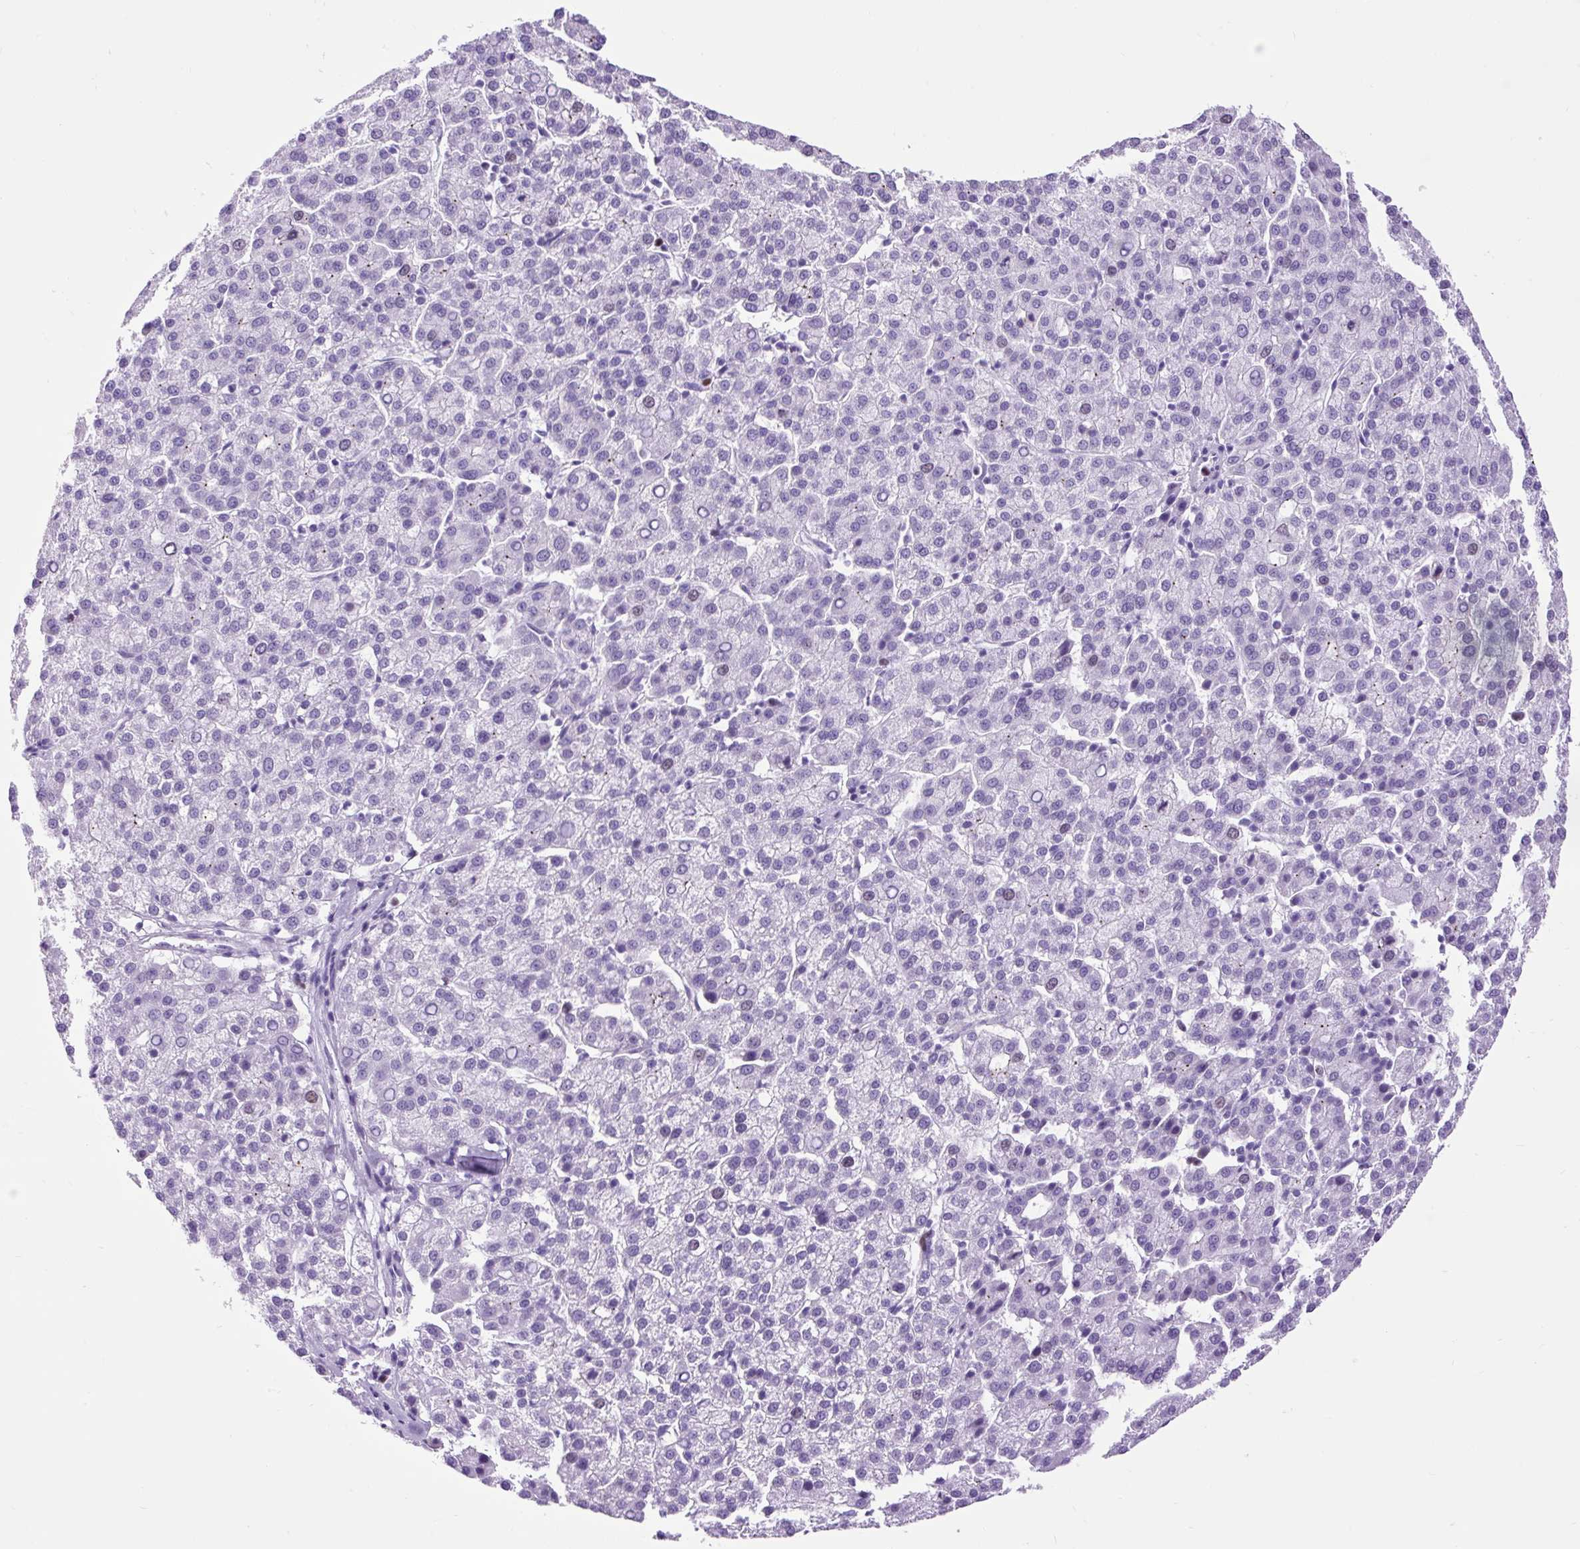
{"staining": {"intensity": "negative", "quantity": "none", "location": "none"}, "tissue": "liver cancer", "cell_type": "Tumor cells", "image_type": "cancer", "snomed": [{"axis": "morphology", "description": "Carcinoma, Hepatocellular, NOS"}, {"axis": "topography", "description": "Liver"}], "caption": "A micrograph of human liver hepatocellular carcinoma is negative for staining in tumor cells.", "gene": "RACGAP1", "patient": {"sex": "female", "age": 58}}